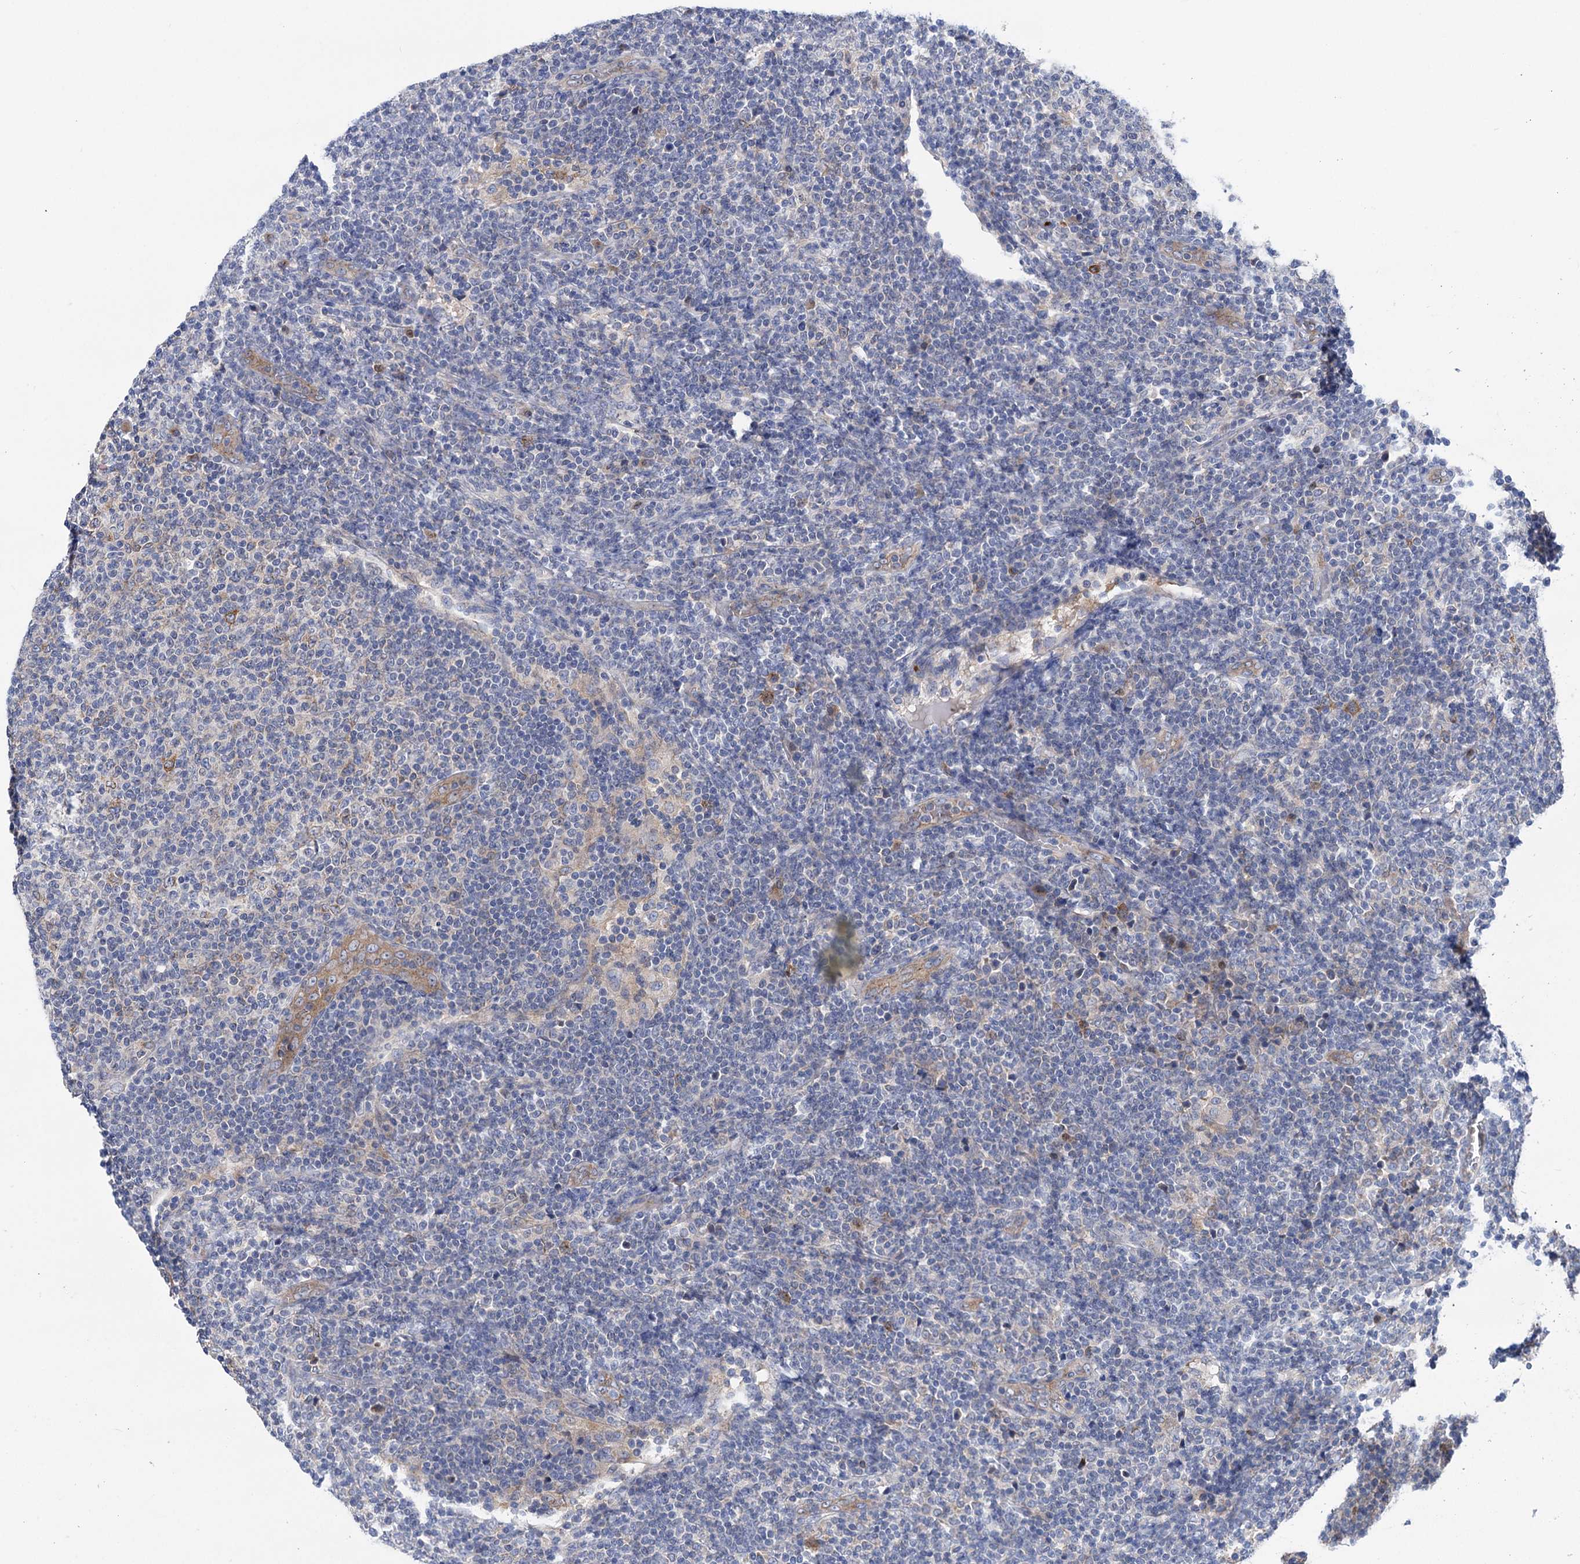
{"staining": {"intensity": "negative", "quantity": "none", "location": "none"}, "tissue": "lymphoma", "cell_type": "Tumor cells", "image_type": "cancer", "snomed": [{"axis": "morphology", "description": "Malignant lymphoma, non-Hodgkin's type, Low grade"}, {"axis": "topography", "description": "Lymph node"}], "caption": "This is a photomicrograph of IHC staining of lymphoma, which shows no staining in tumor cells.", "gene": "ZNRD2", "patient": {"sex": "male", "age": 66}}